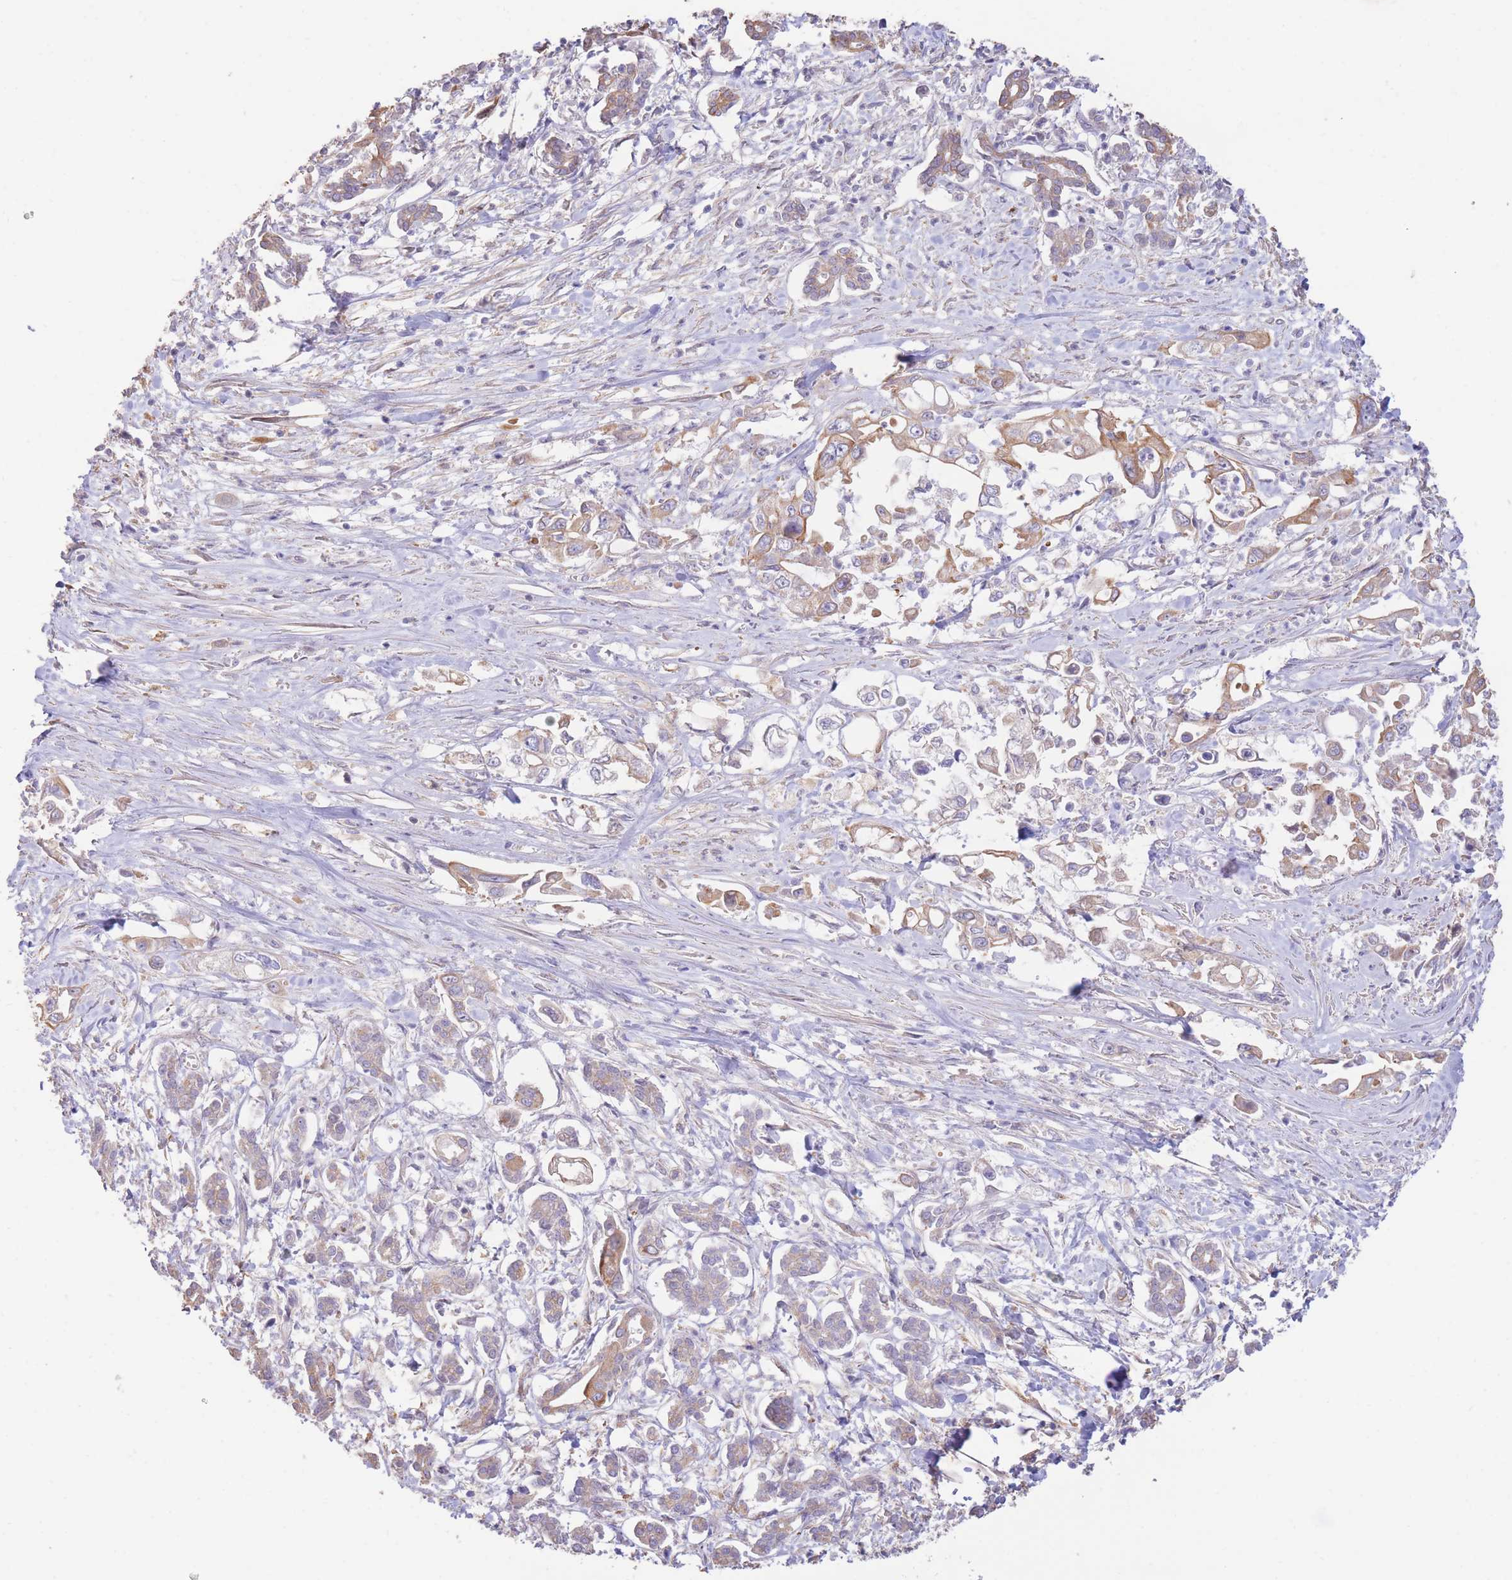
{"staining": {"intensity": "weak", "quantity": "25%-75%", "location": "cytoplasmic/membranous"}, "tissue": "pancreatic cancer", "cell_type": "Tumor cells", "image_type": "cancer", "snomed": [{"axis": "morphology", "description": "Adenocarcinoma, NOS"}, {"axis": "topography", "description": "Pancreas"}], "caption": "A low amount of weak cytoplasmic/membranous staining is seen in about 25%-75% of tumor cells in pancreatic adenocarcinoma tissue.", "gene": "RGS14", "patient": {"sex": "male", "age": 61}}